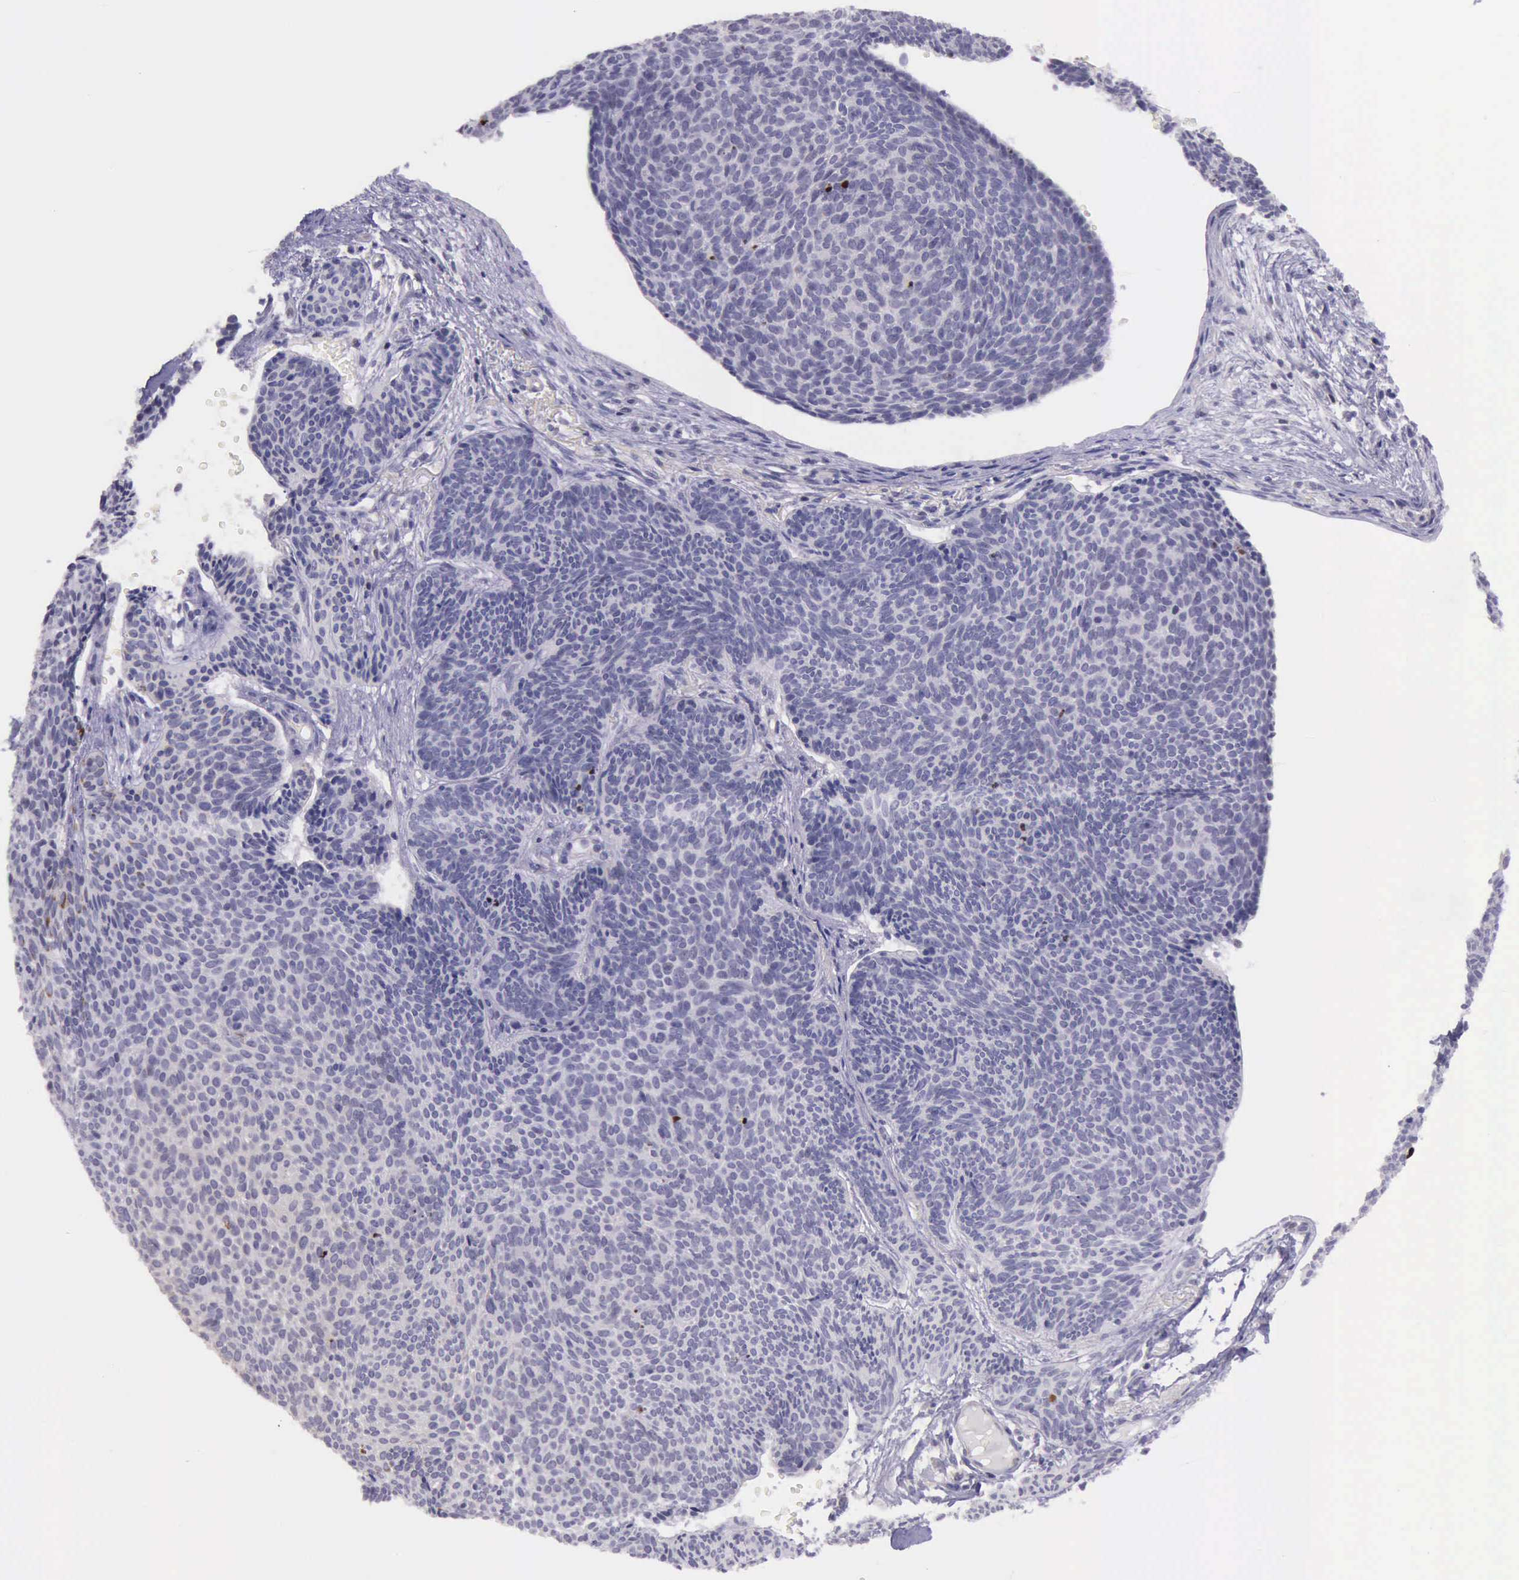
{"staining": {"intensity": "negative", "quantity": "none", "location": "none"}, "tissue": "skin cancer", "cell_type": "Tumor cells", "image_type": "cancer", "snomed": [{"axis": "morphology", "description": "Basal cell carcinoma"}, {"axis": "topography", "description": "Skin"}], "caption": "Basal cell carcinoma (skin) was stained to show a protein in brown. There is no significant staining in tumor cells. The staining was performed using DAB to visualize the protein expression in brown, while the nuclei were stained in blue with hematoxylin (Magnification: 20x).", "gene": "PARP1", "patient": {"sex": "male", "age": 84}}